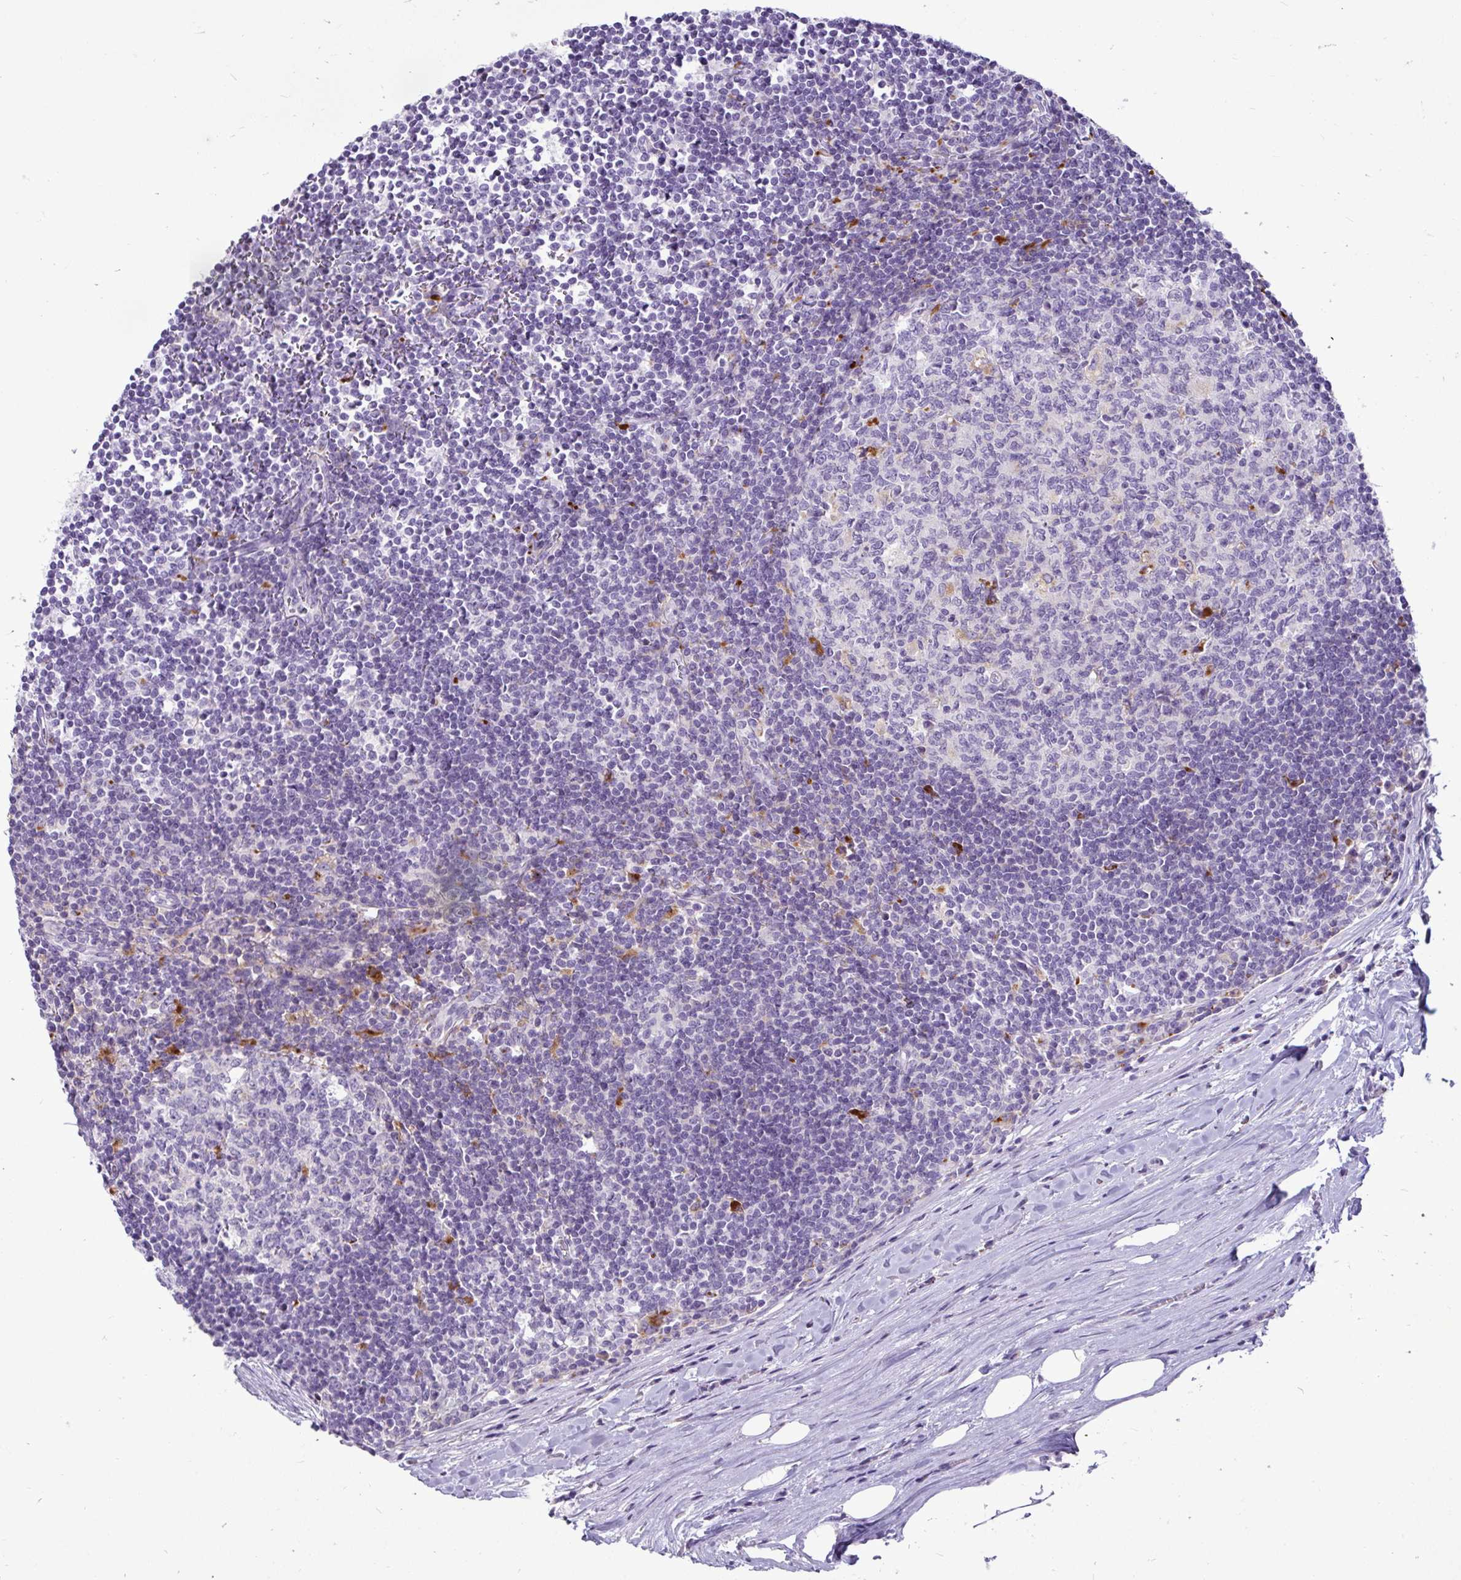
{"staining": {"intensity": "negative", "quantity": "none", "location": "none"}, "tissue": "lymph node", "cell_type": "Germinal center cells", "image_type": "normal", "snomed": [{"axis": "morphology", "description": "Normal tissue, NOS"}, {"axis": "topography", "description": "Lymph node"}], "caption": "This image is of benign lymph node stained with immunohistochemistry (IHC) to label a protein in brown with the nuclei are counter-stained blue. There is no staining in germinal center cells.", "gene": "CTSZ", "patient": {"sex": "male", "age": 67}}